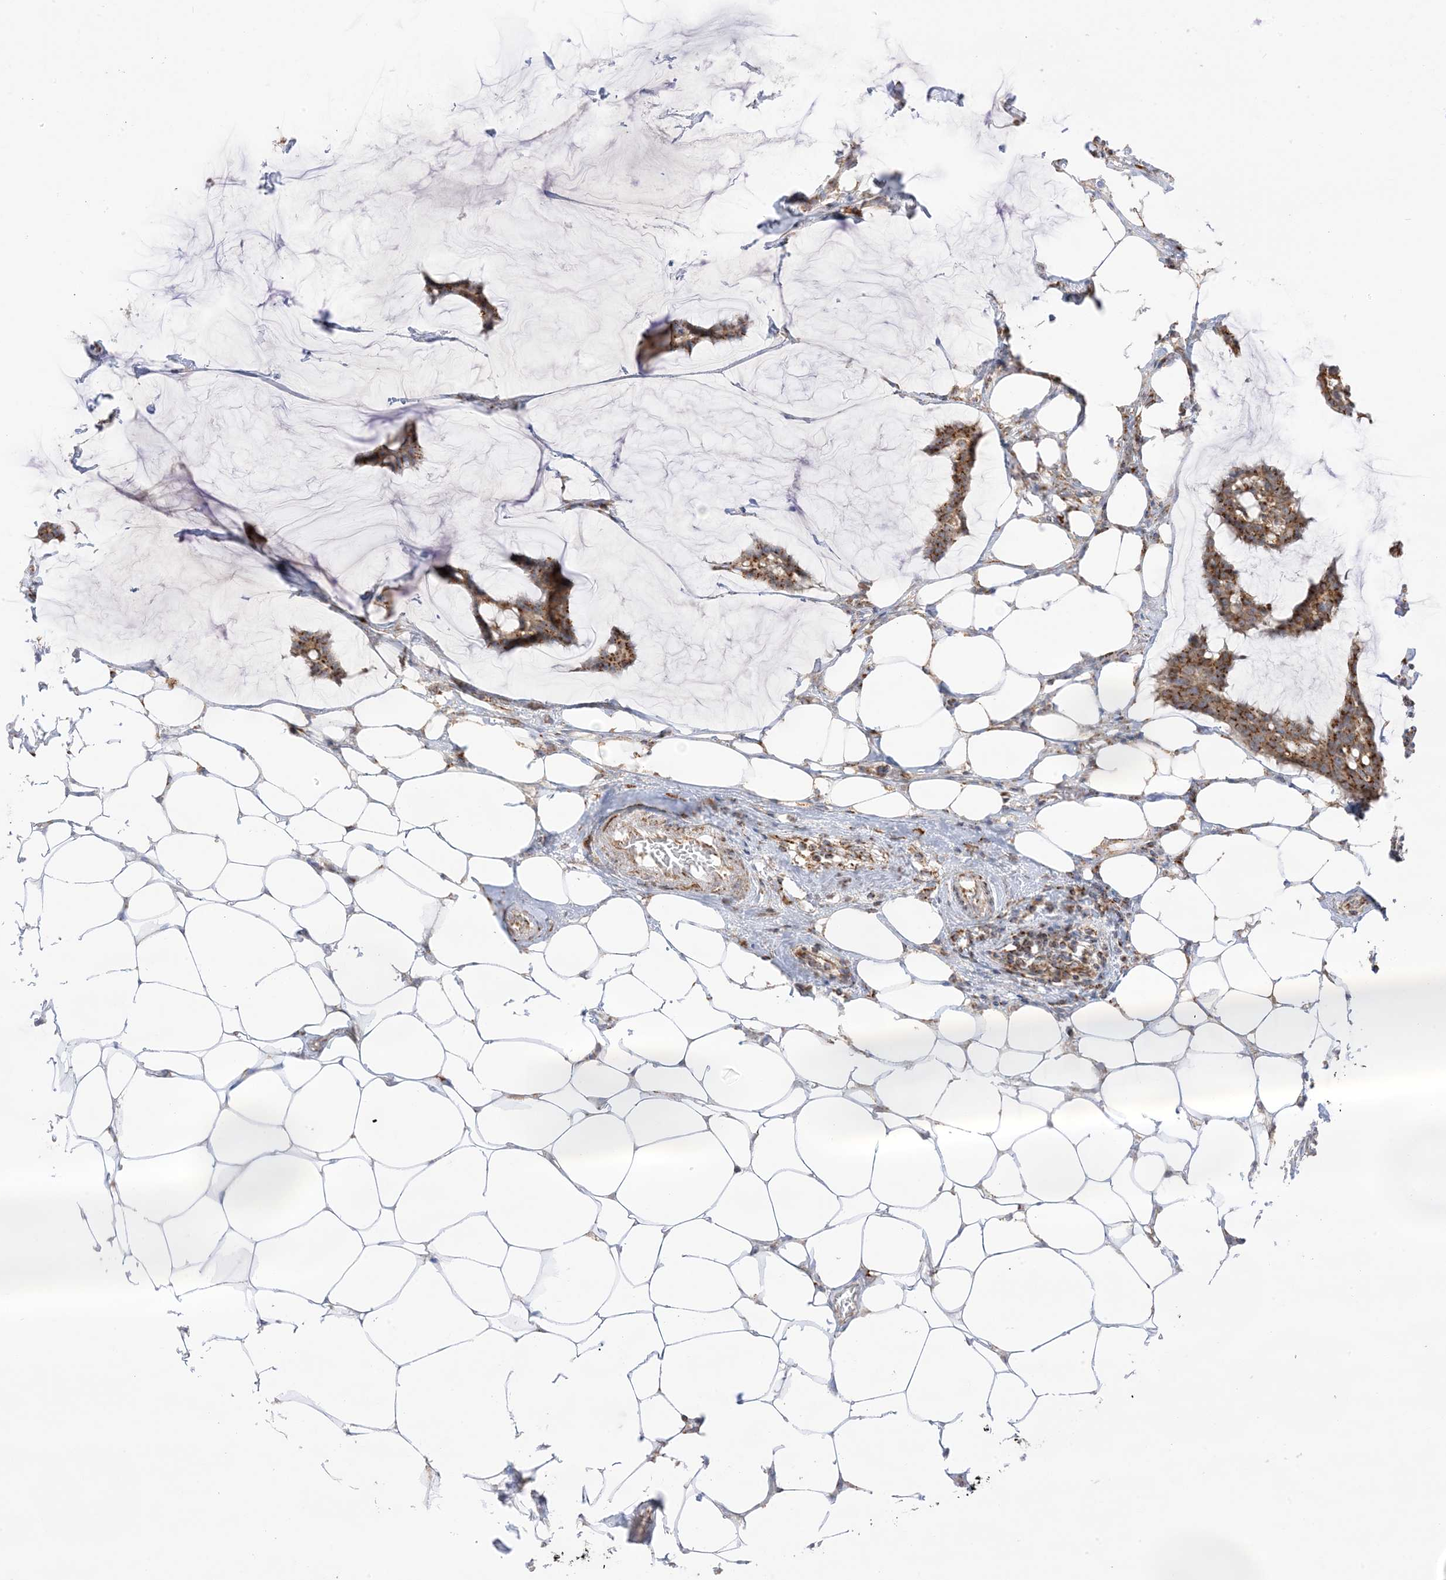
{"staining": {"intensity": "moderate", "quantity": ">75%", "location": "cytoplasmic/membranous"}, "tissue": "breast cancer", "cell_type": "Tumor cells", "image_type": "cancer", "snomed": [{"axis": "morphology", "description": "Duct carcinoma"}, {"axis": "topography", "description": "Breast"}], "caption": "There is medium levels of moderate cytoplasmic/membranous positivity in tumor cells of breast cancer, as demonstrated by immunohistochemical staining (brown color).", "gene": "SLC25A12", "patient": {"sex": "female", "age": 93}}